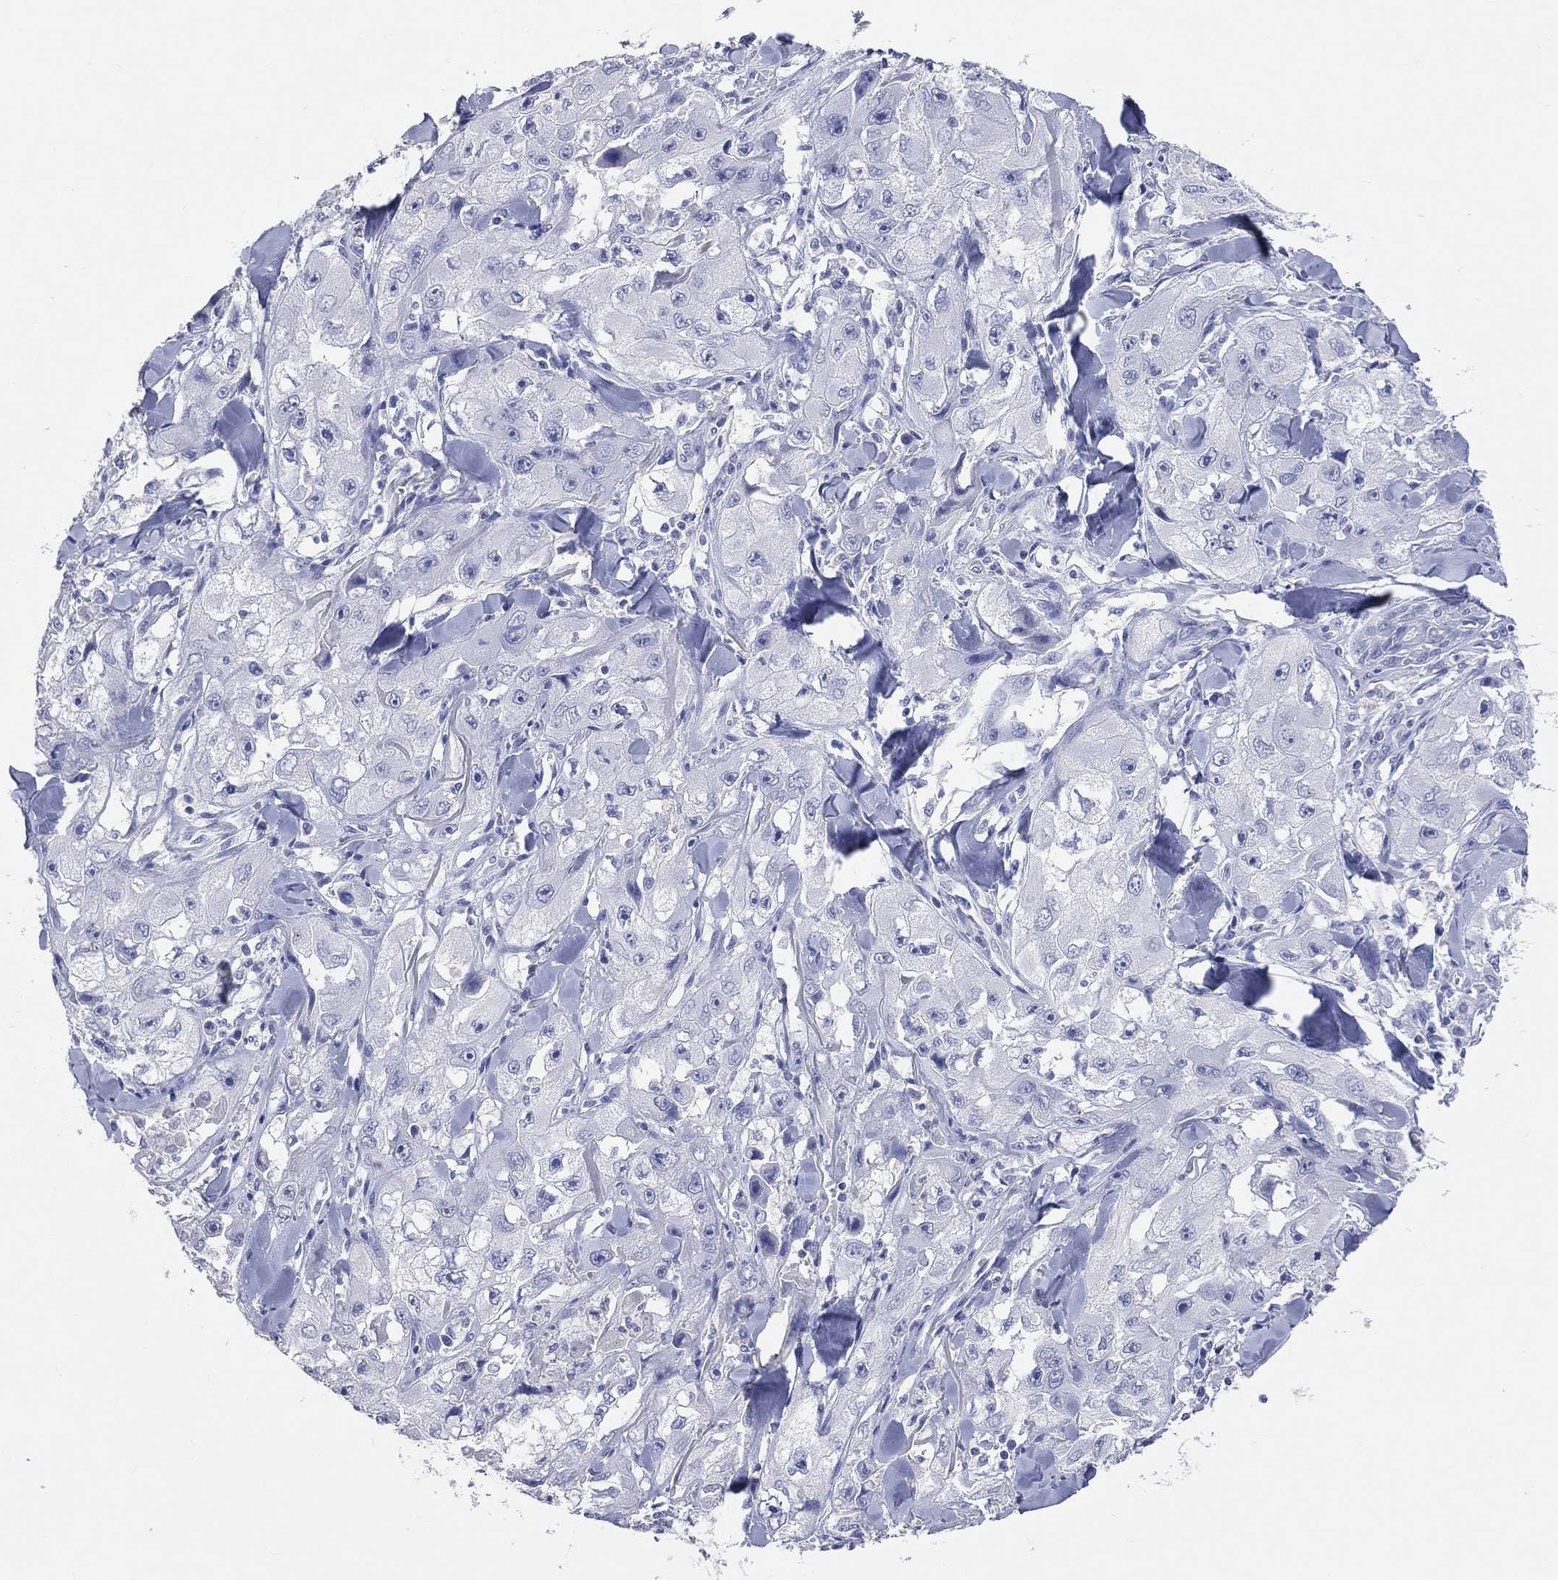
{"staining": {"intensity": "negative", "quantity": "none", "location": "none"}, "tissue": "skin cancer", "cell_type": "Tumor cells", "image_type": "cancer", "snomed": [{"axis": "morphology", "description": "Squamous cell carcinoma, NOS"}, {"axis": "topography", "description": "Skin"}, {"axis": "topography", "description": "Subcutis"}], "caption": "Tumor cells are negative for brown protein staining in squamous cell carcinoma (skin).", "gene": "LAT", "patient": {"sex": "male", "age": 73}}